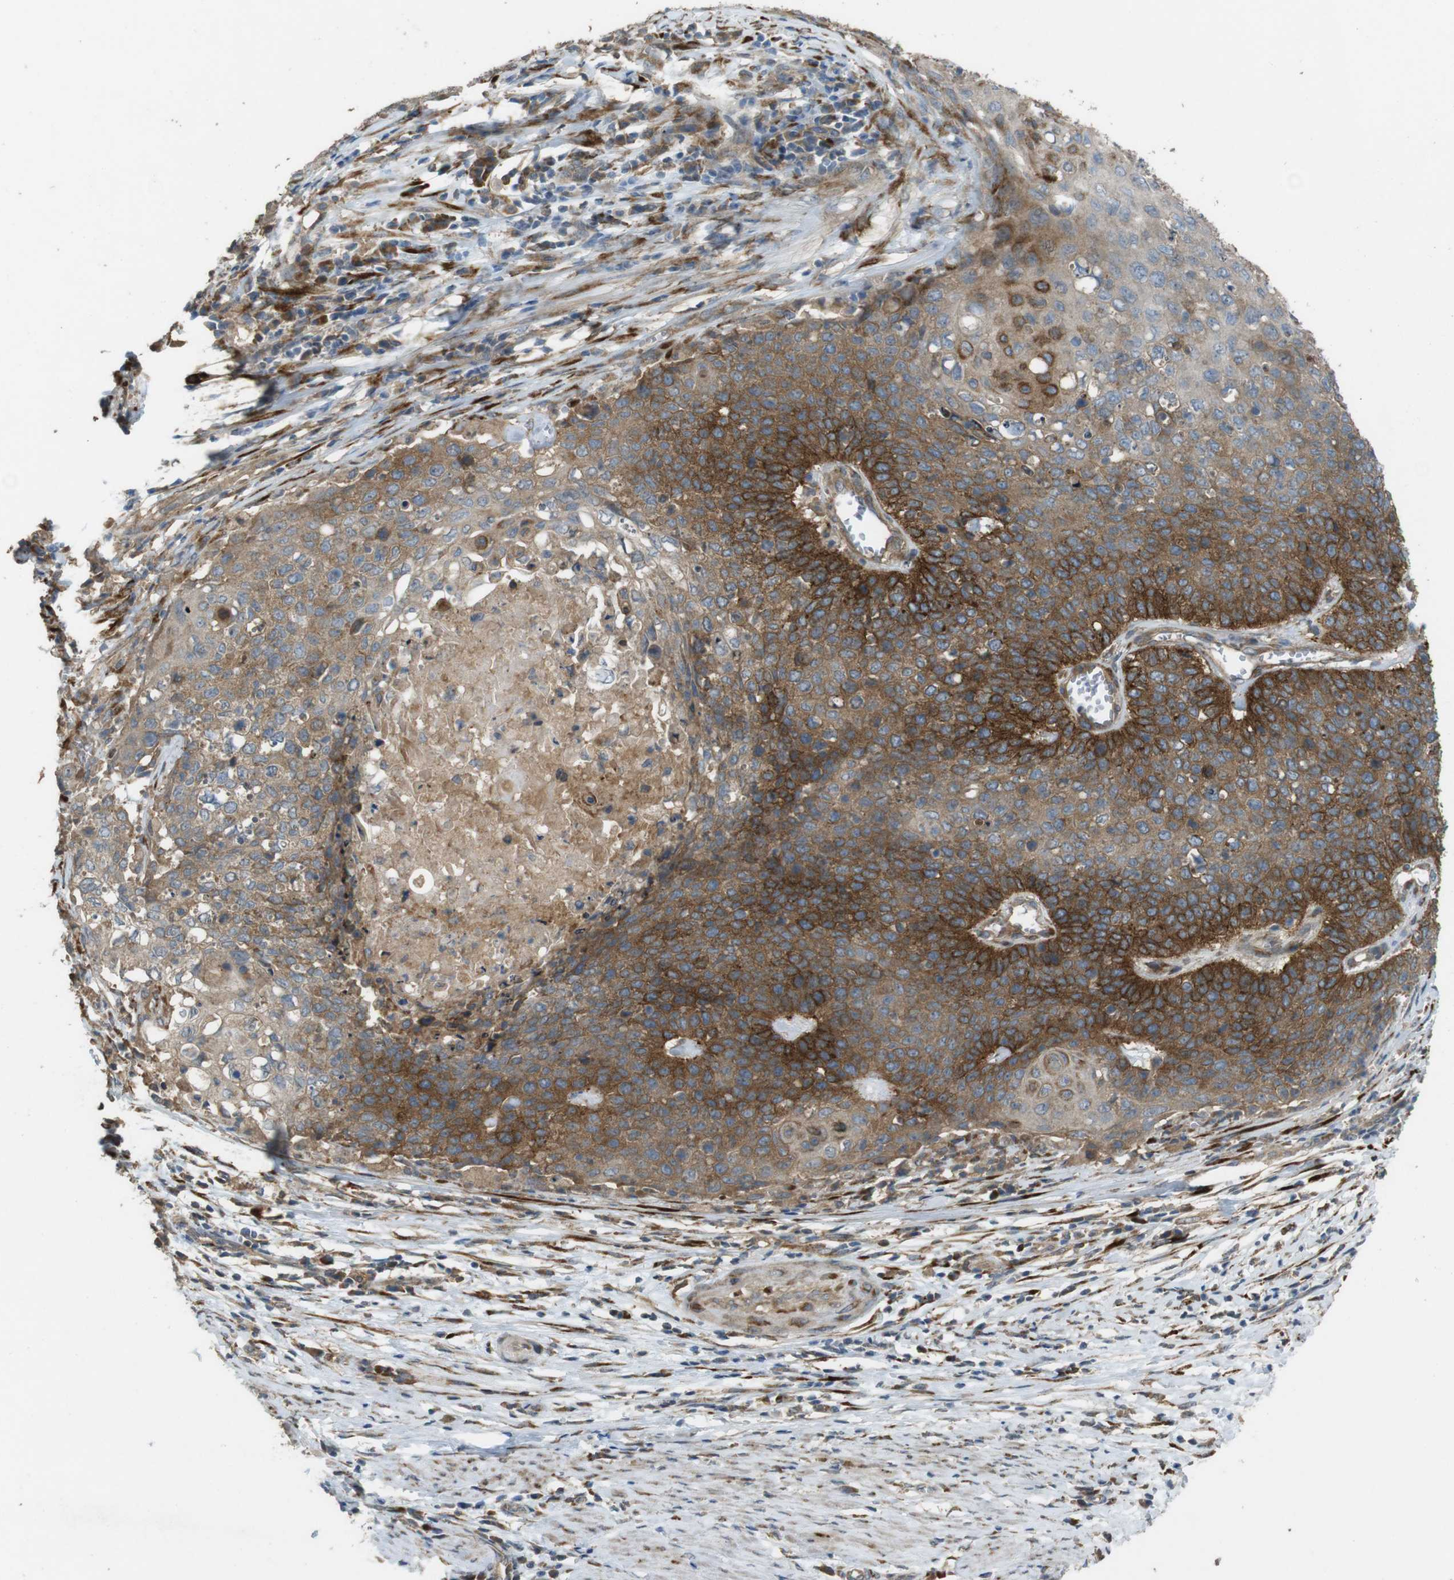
{"staining": {"intensity": "strong", "quantity": "25%-75%", "location": "cytoplasmic/membranous"}, "tissue": "cervical cancer", "cell_type": "Tumor cells", "image_type": "cancer", "snomed": [{"axis": "morphology", "description": "Squamous cell carcinoma, NOS"}, {"axis": "topography", "description": "Cervix"}], "caption": "The micrograph demonstrates staining of cervical squamous cell carcinoma, revealing strong cytoplasmic/membranous protein expression (brown color) within tumor cells.", "gene": "ARHGAP24", "patient": {"sex": "female", "age": 39}}